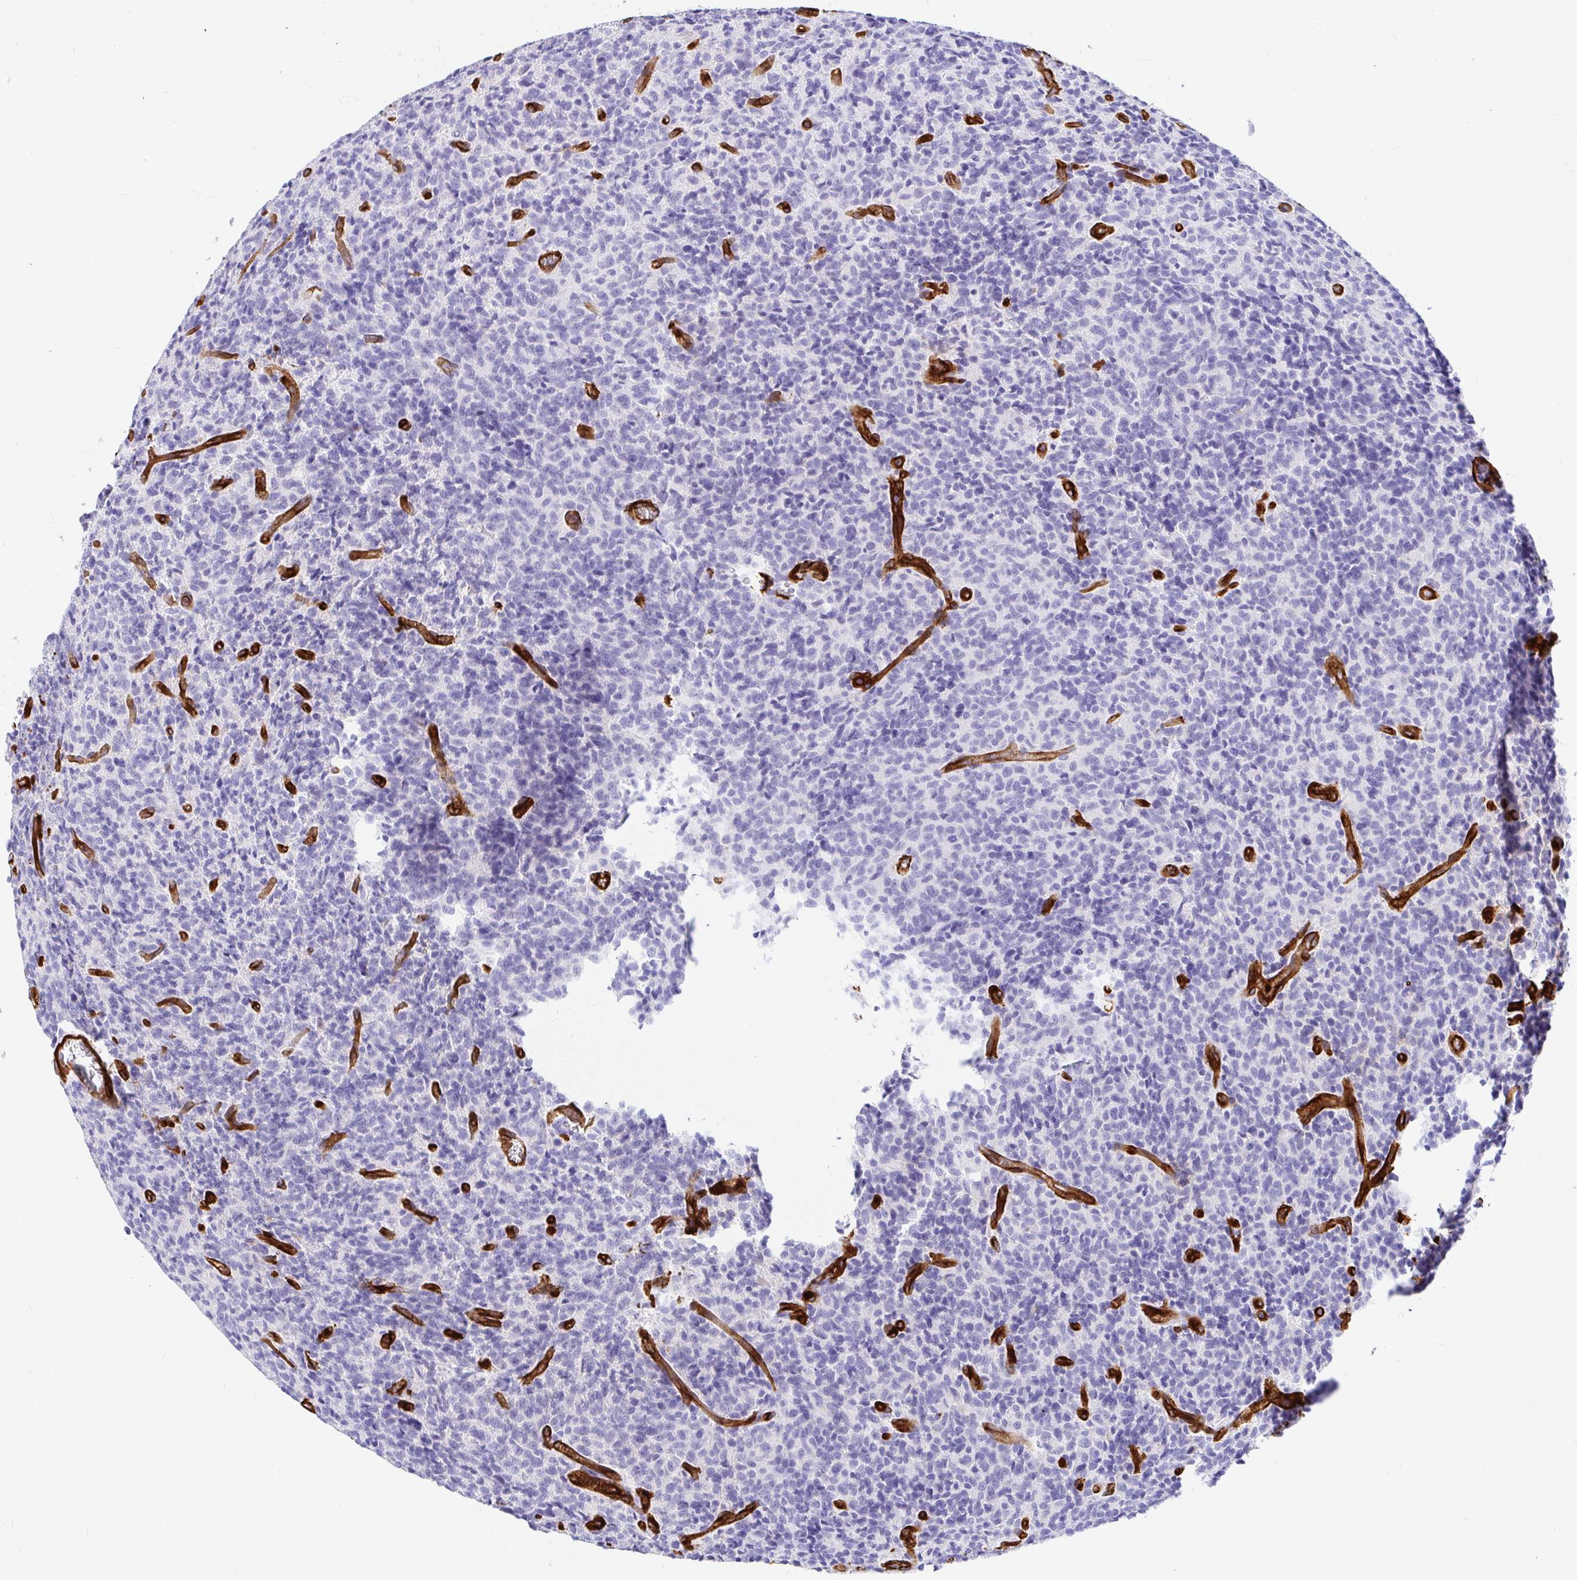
{"staining": {"intensity": "negative", "quantity": "none", "location": "none"}, "tissue": "glioma", "cell_type": "Tumor cells", "image_type": "cancer", "snomed": [{"axis": "morphology", "description": "Glioma, malignant, High grade"}, {"axis": "topography", "description": "Brain"}], "caption": "Tumor cells show no significant protein staining in glioma.", "gene": "MYO1B", "patient": {"sex": "male", "age": 76}}